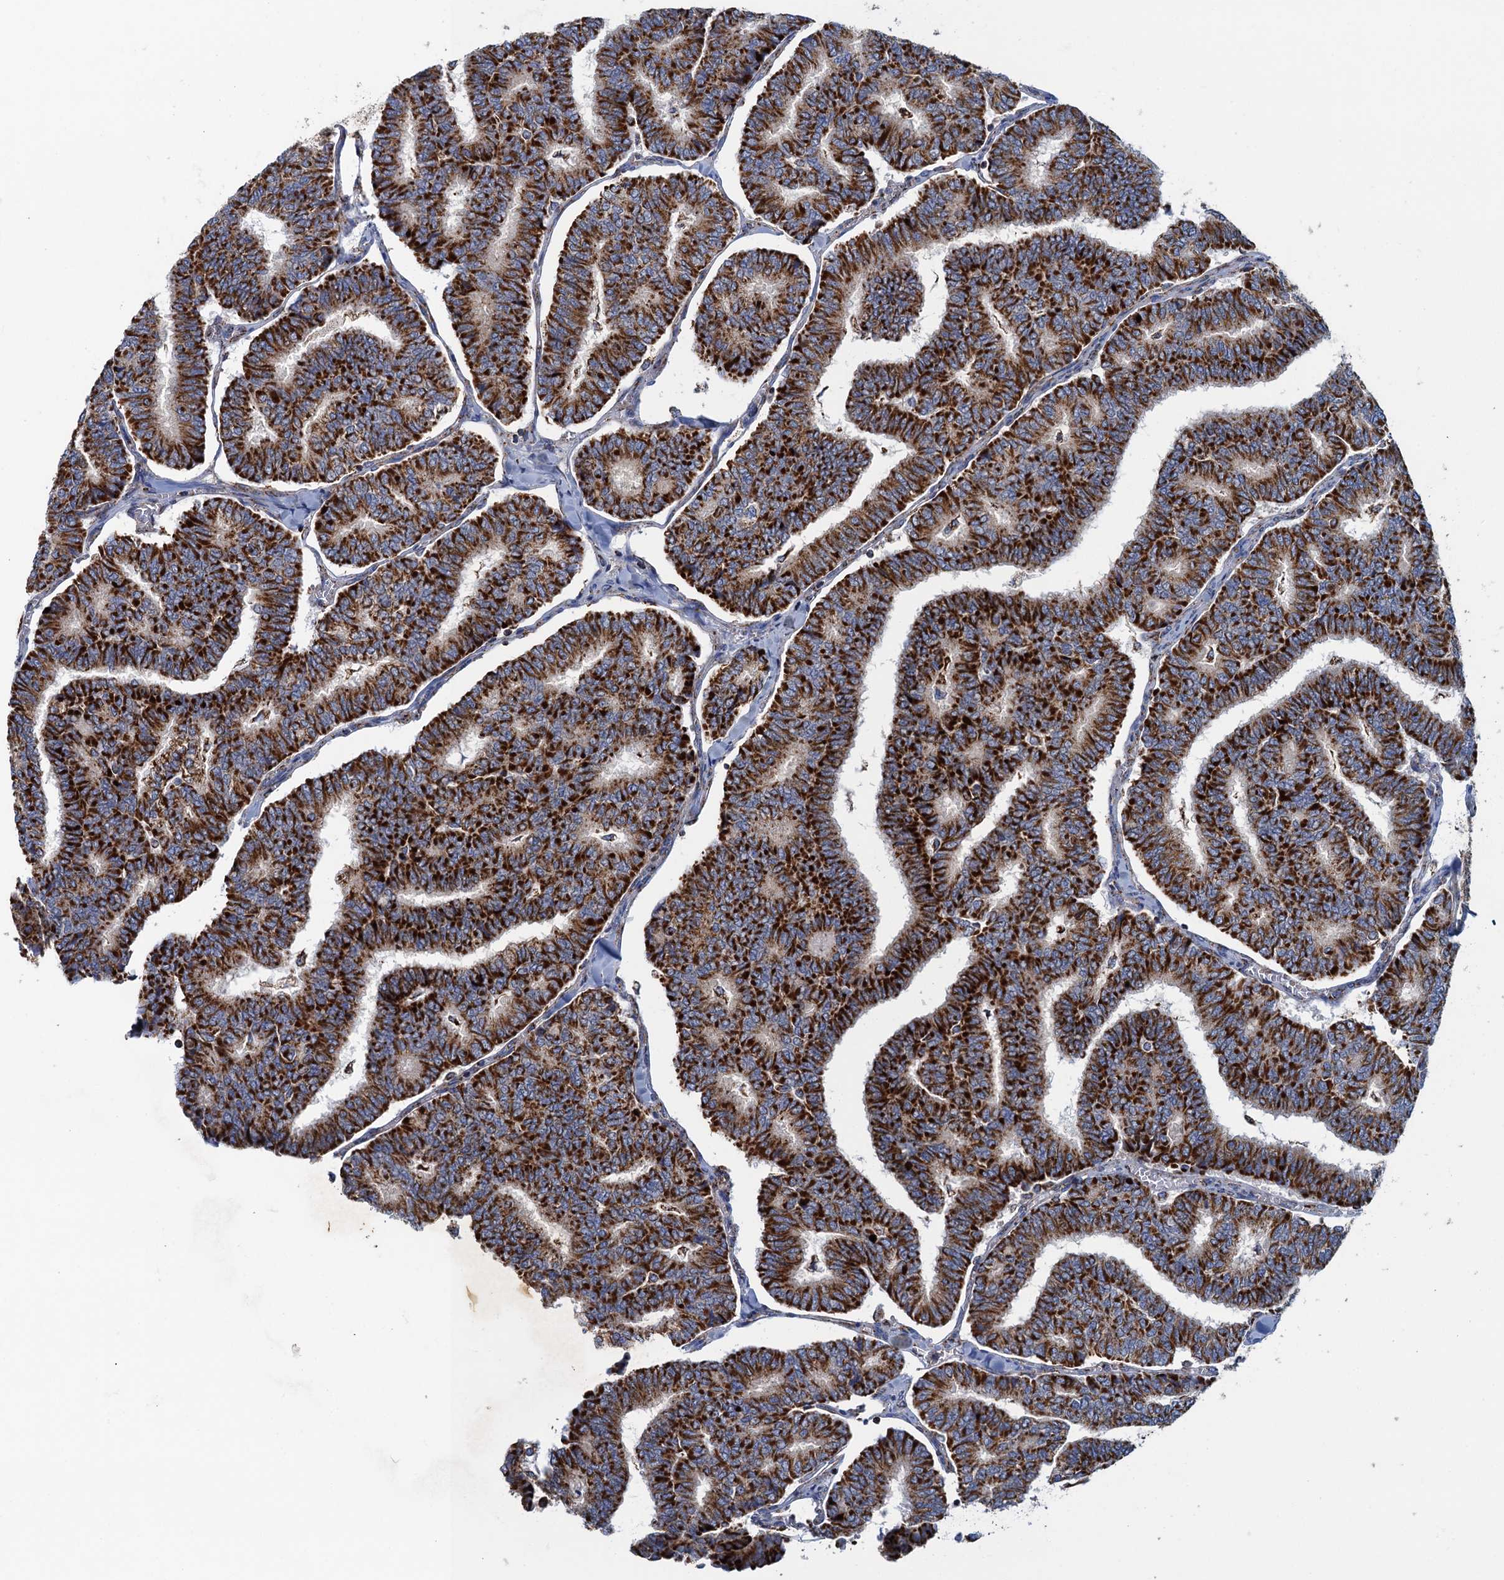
{"staining": {"intensity": "strong", "quantity": ">75%", "location": "cytoplasmic/membranous"}, "tissue": "thyroid cancer", "cell_type": "Tumor cells", "image_type": "cancer", "snomed": [{"axis": "morphology", "description": "Papillary adenocarcinoma, NOS"}, {"axis": "topography", "description": "Thyroid gland"}], "caption": "Protein analysis of papillary adenocarcinoma (thyroid) tissue shows strong cytoplasmic/membranous positivity in approximately >75% of tumor cells.", "gene": "GTPBP3", "patient": {"sex": "female", "age": 35}}